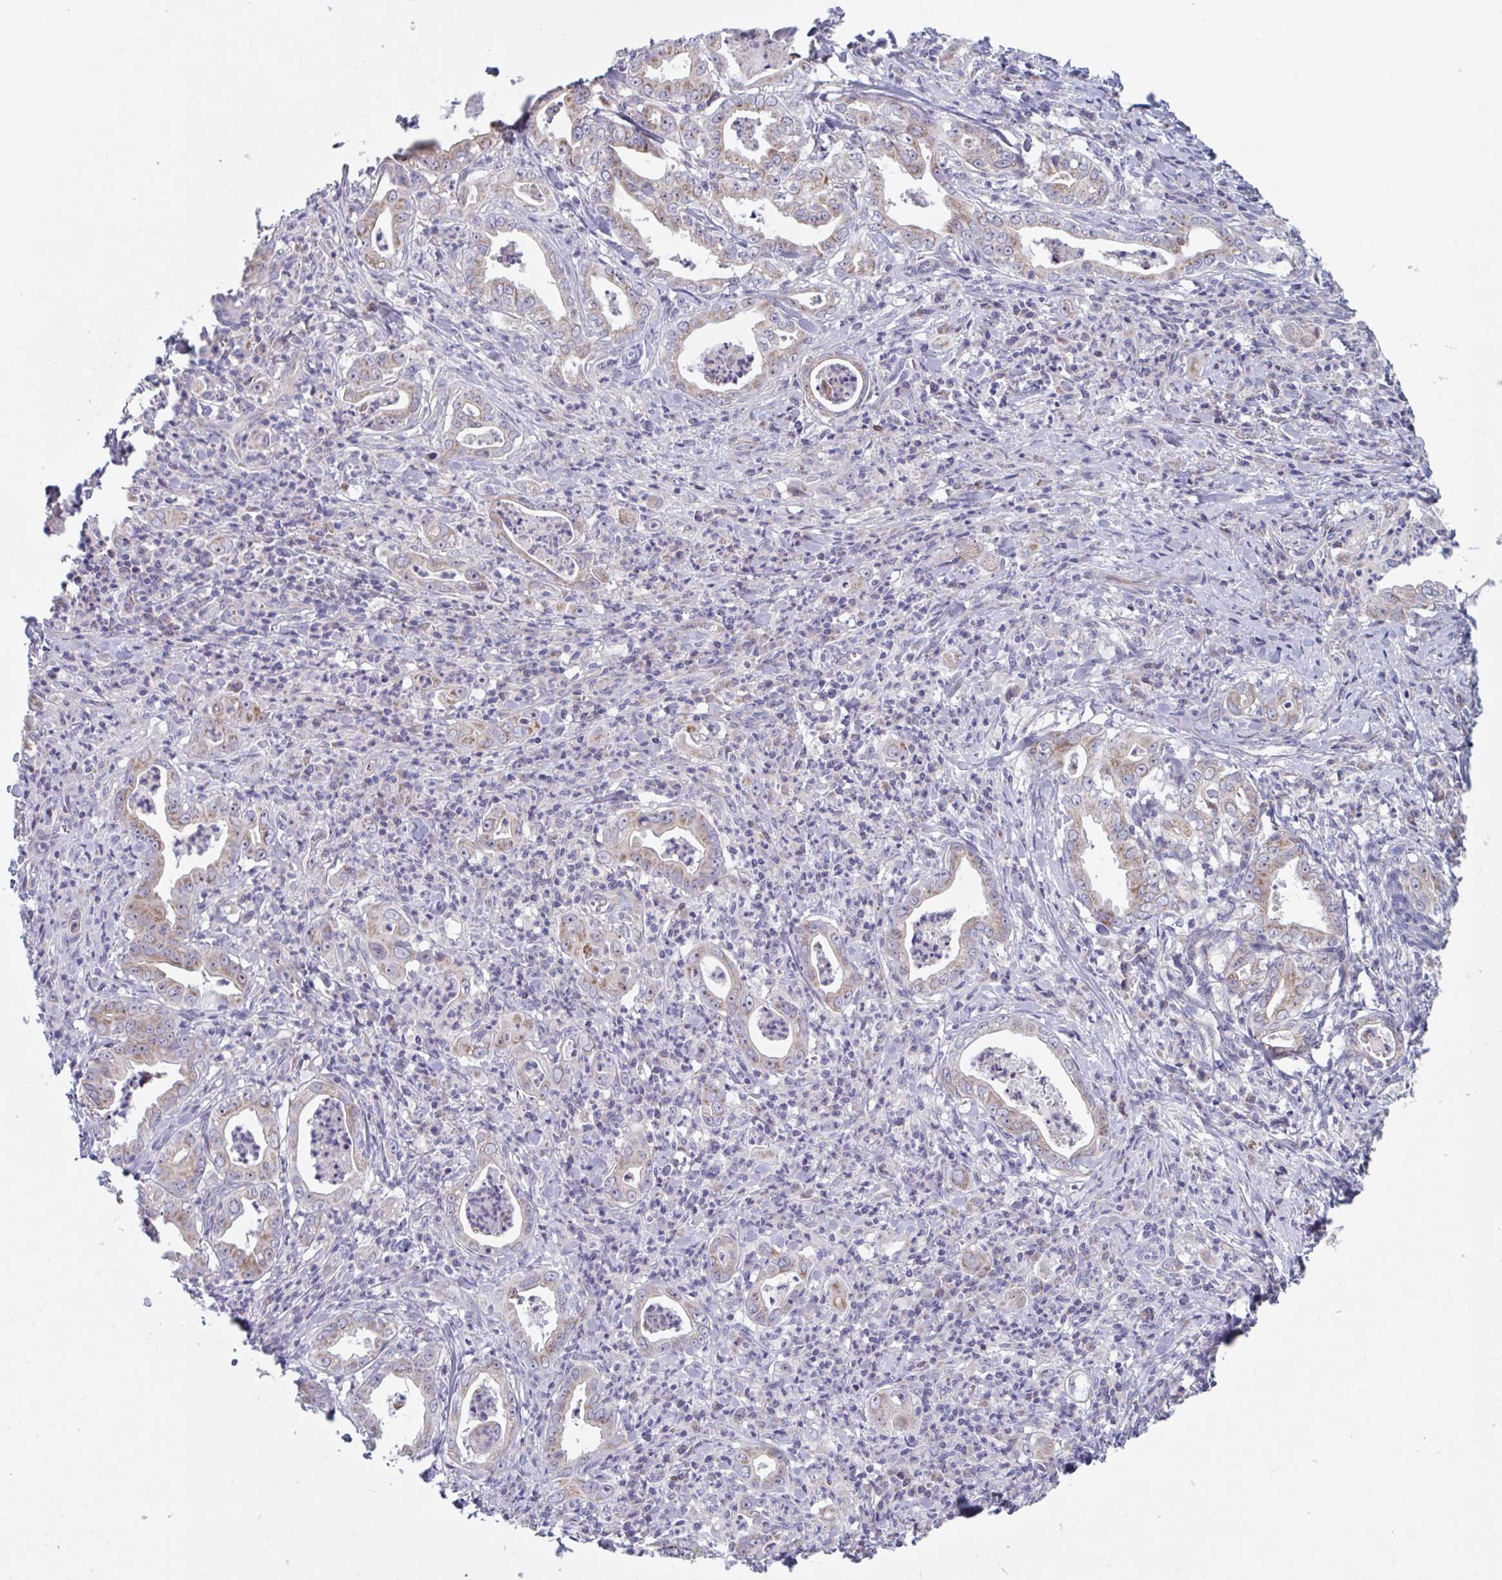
{"staining": {"intensity": "weak", "quantity": ">75%", "location": "cytoplasmic/membranous"}, "tissue": "stomach cancer", "cell_type": "Tumor cells", "image_type": "cancer", "snomed": [{"axis": "morphology", "description": "Adenocarcinoma, NOS"}, {"axis": "topography", "description": "Stomach, upper"}], "caption": "Immunohistochemical staining of human stomach adenocarcinoma exhibits weak cytoplasmic/membranous protein staining in about >75% of tumor cells.", "gene": "MRPL53", "patient": {"sex": "female", "age": 79}}